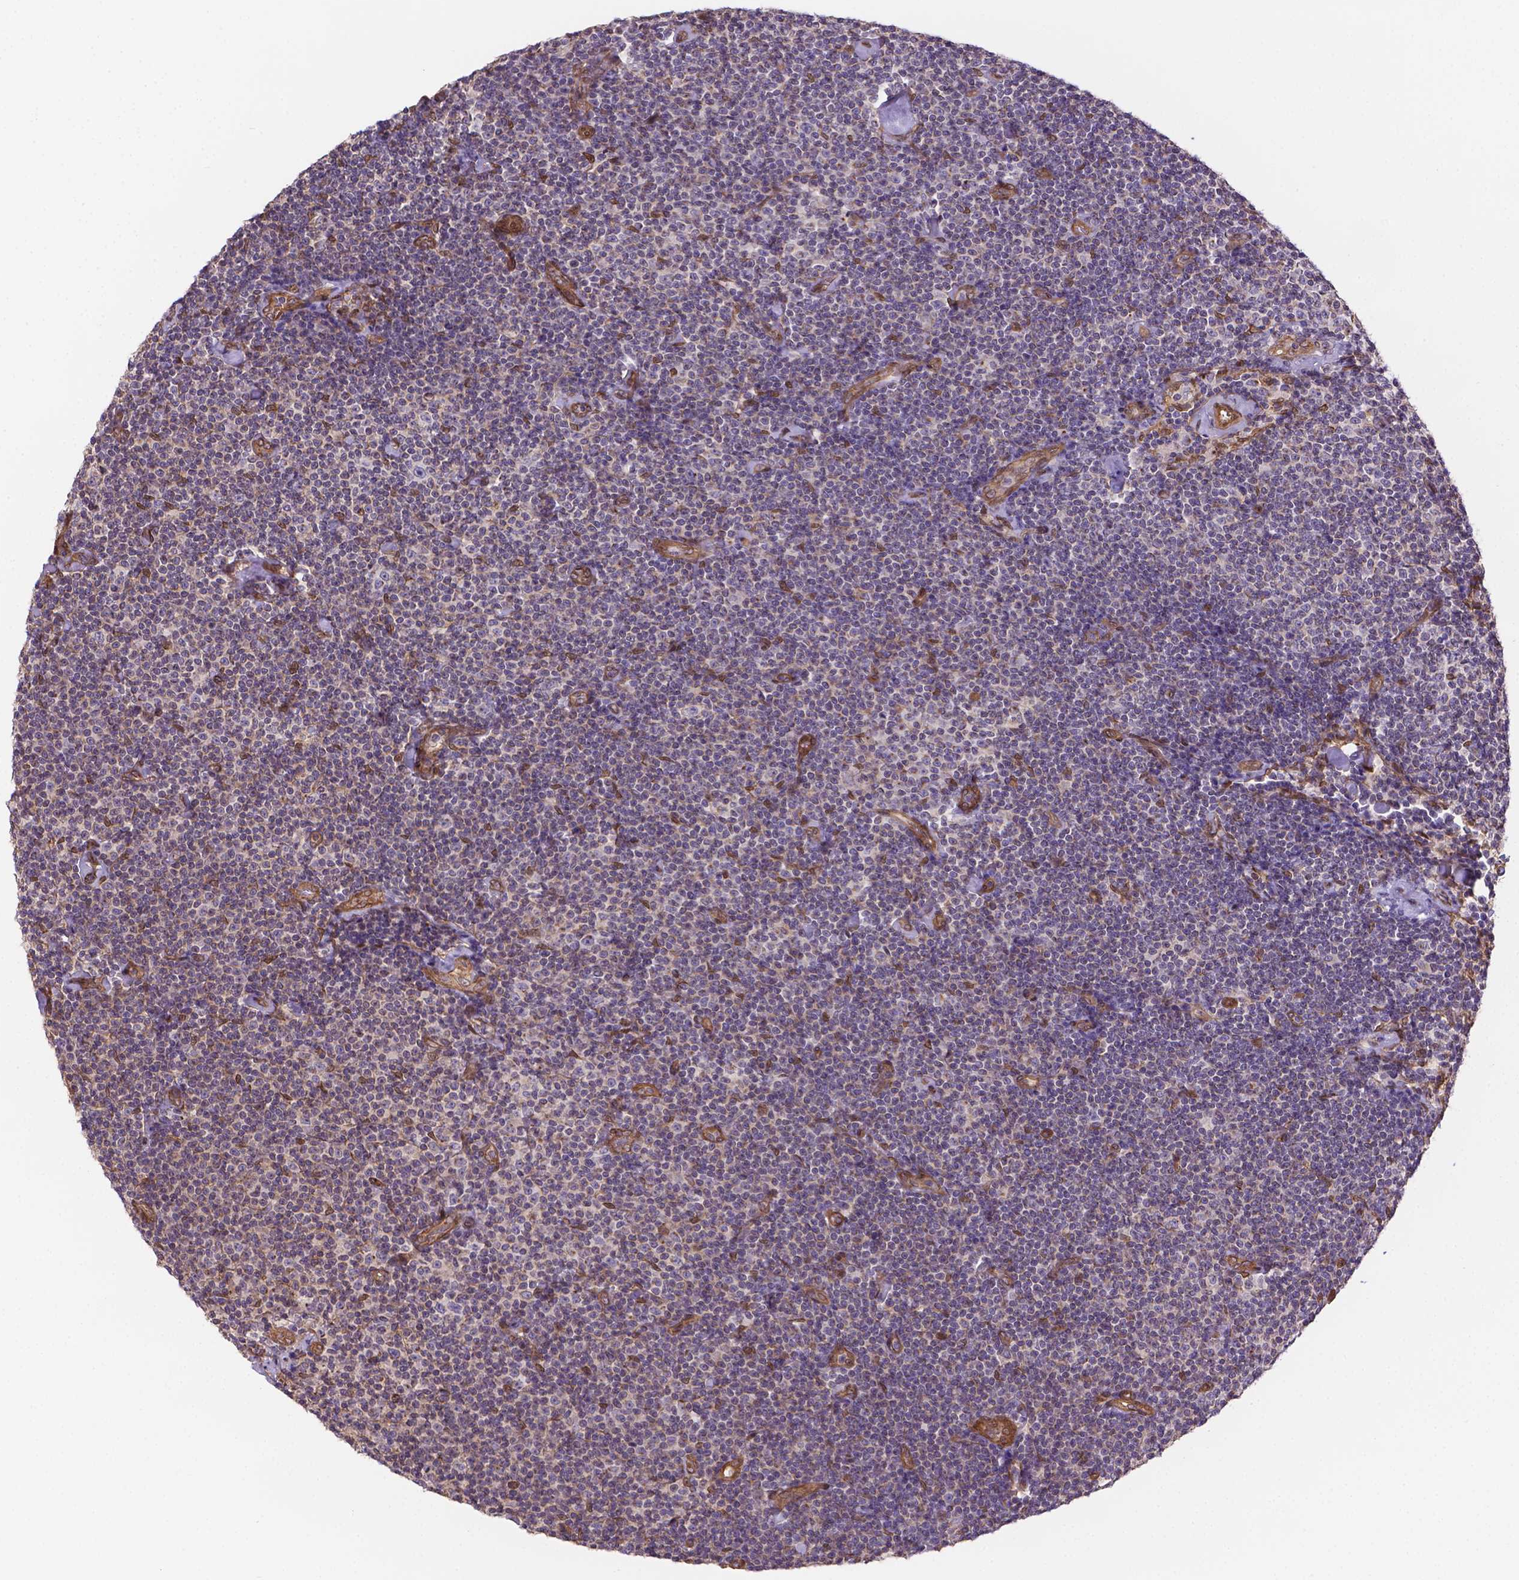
{"staining": {"intensity": "negative", "quantity": "none", "location": "none"}, "tissue": "lymphoma", "cell_type": "Tumor cells", "image_type": "cancer", "snomed": [{"axis": "morphology", "description": "Malignant lymphoma, non-Hodgkin's type, Low grade"}, {"axis": "topography", "description": "Lymph node"}], "caption": "Tumor cells show no significant expression in low-grade malignant lymphoma, non-Hodgkin's type.", "gene": "YAP1", "patient": {"sex": "male", "age": 81}}